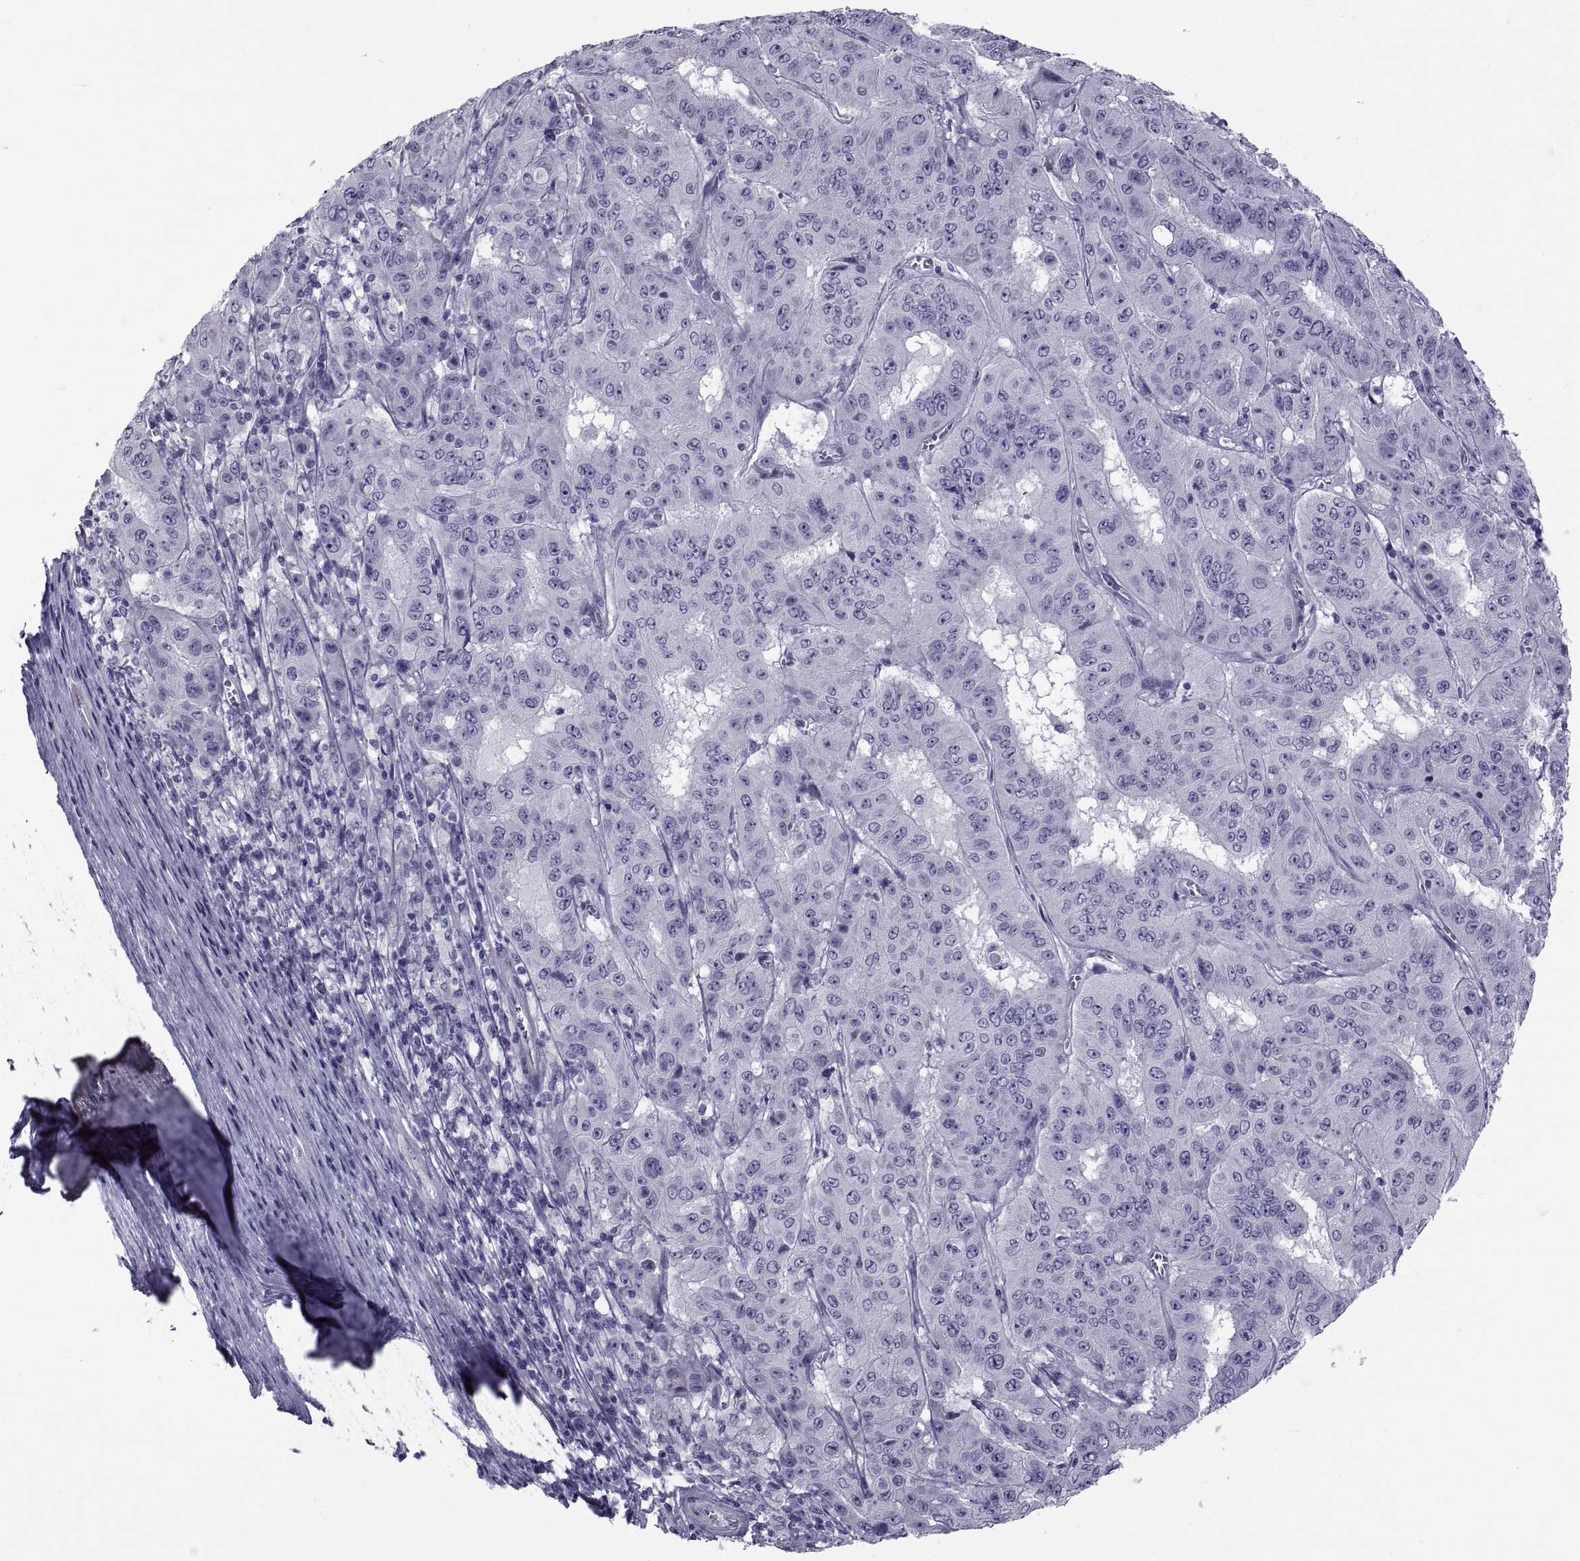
{"staining": {"intensity": "negative", "quantity": "none", "location": "none"}, "tissue": "pancreatic cancer", "cell_type": "Tumor cells", "image_type": "cancer", "snomed": [{"axis": "morphology", "description": "Adenocarcinoma, NOS"}, {"axis": "topography", "description": "Pancreas"}], "caption": "Immunohistochemistry histopathology image of pancreatic cancer (adenocarcinoma) stained for a protein (brown), which demonstrates no positivity in tumor cells. Nuclei are stained in blue.", "gene": "MAGEB1", "patient": {"sex": "male", "age": 63}}